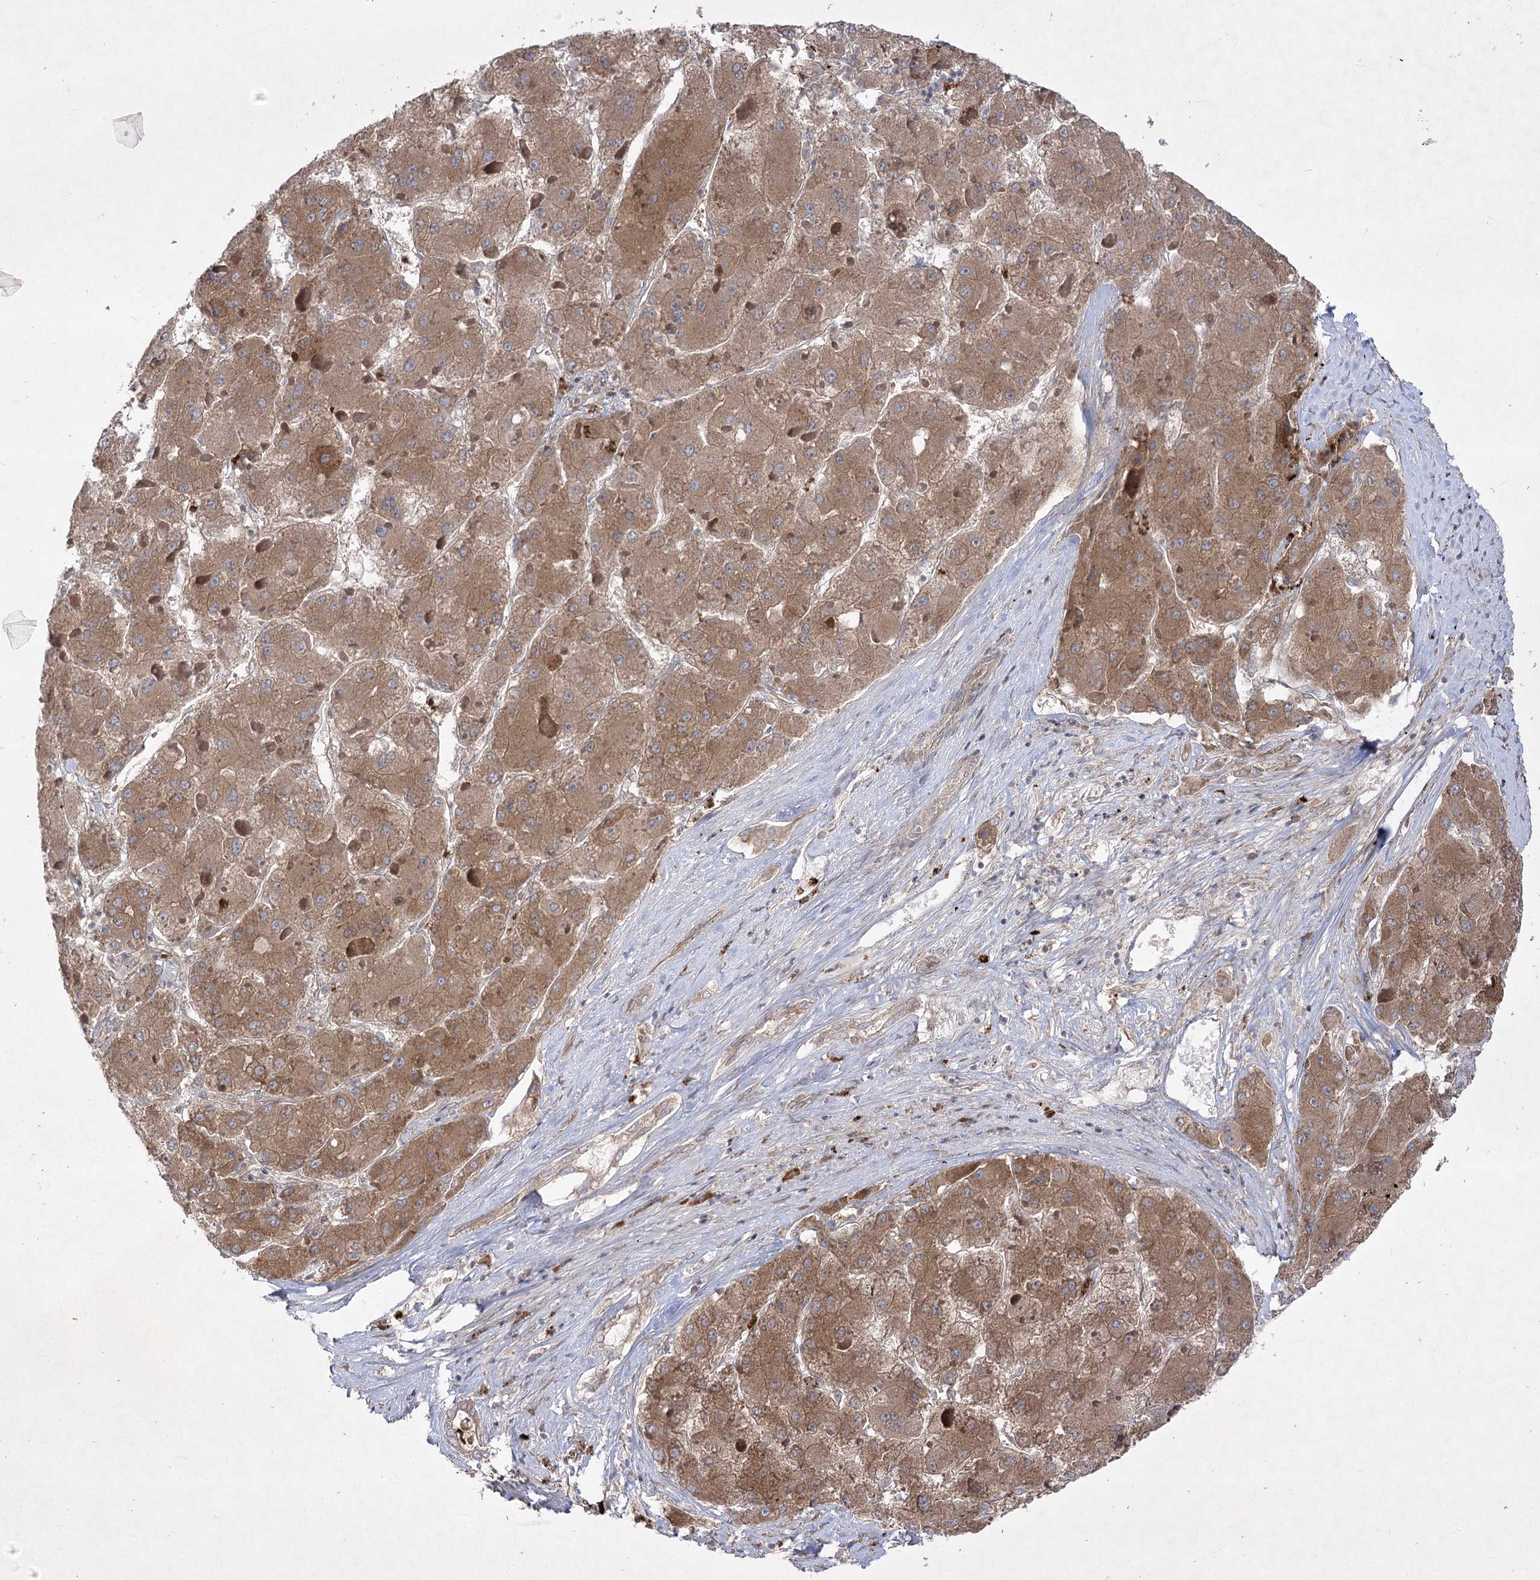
{"staining": {"intensity": "moderate", "quantity": ">75%", "location": "cytoplasmic/membranous"}, "tissue": "liver cancer", "cell_type": "Tumor cells", "image_type": "cancer", "snomed": [{"axis": "morphology", "description": "Carcinoma, Hepatocellular, NOS"}, {"axis": "topography", "description": "Liver"}], "caption": "Liver cancer (hepatocellular carcinoma) stained for a protein (brown) reveals moderate cytoplasmic/membranous positive expression in approximately >75% of tumor cells.", "gene": "PLEKHA5", "patient": {"sex": "female", "age": 73}}